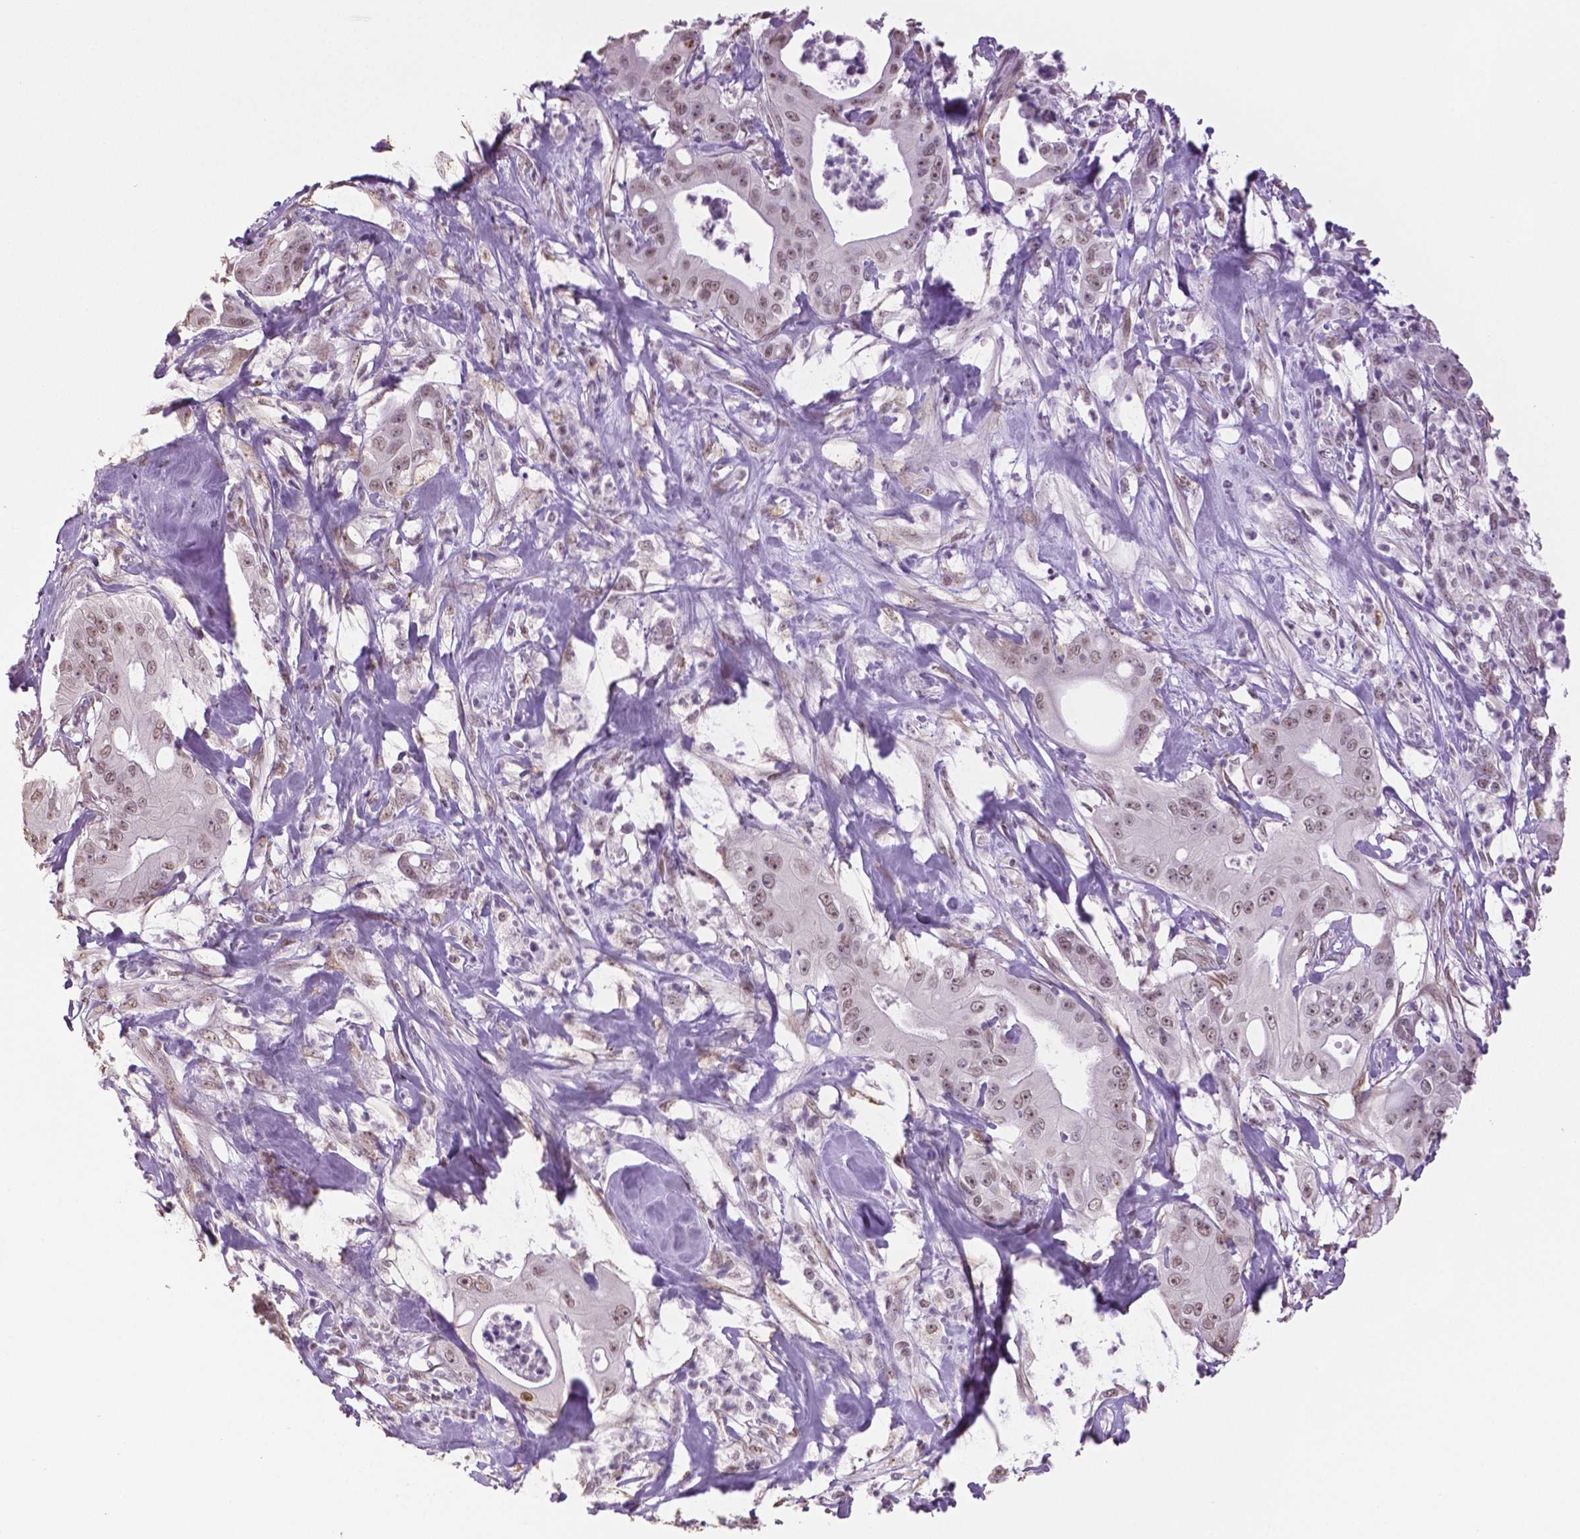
{"staining": {"intensity": "moderate", "quantity": "<25%", "location": "nuclear"}, "tissue": "pancreatic cancer", "cell_type": "Tumor cells", "image_type": "cancer", "snomed": [{"axis": "morphology", "description": "Adenocarcinoma, NOS"}, {"axis": "topography", "description": "Pancreas"}], "caption": "A low amount of moderate nuclear staining is seen in approximately <25% of tumor cells in pancreatic cancer tissue.", "gene": "IGF2BP1", "patient": {"sex": "male", "age": 71}}